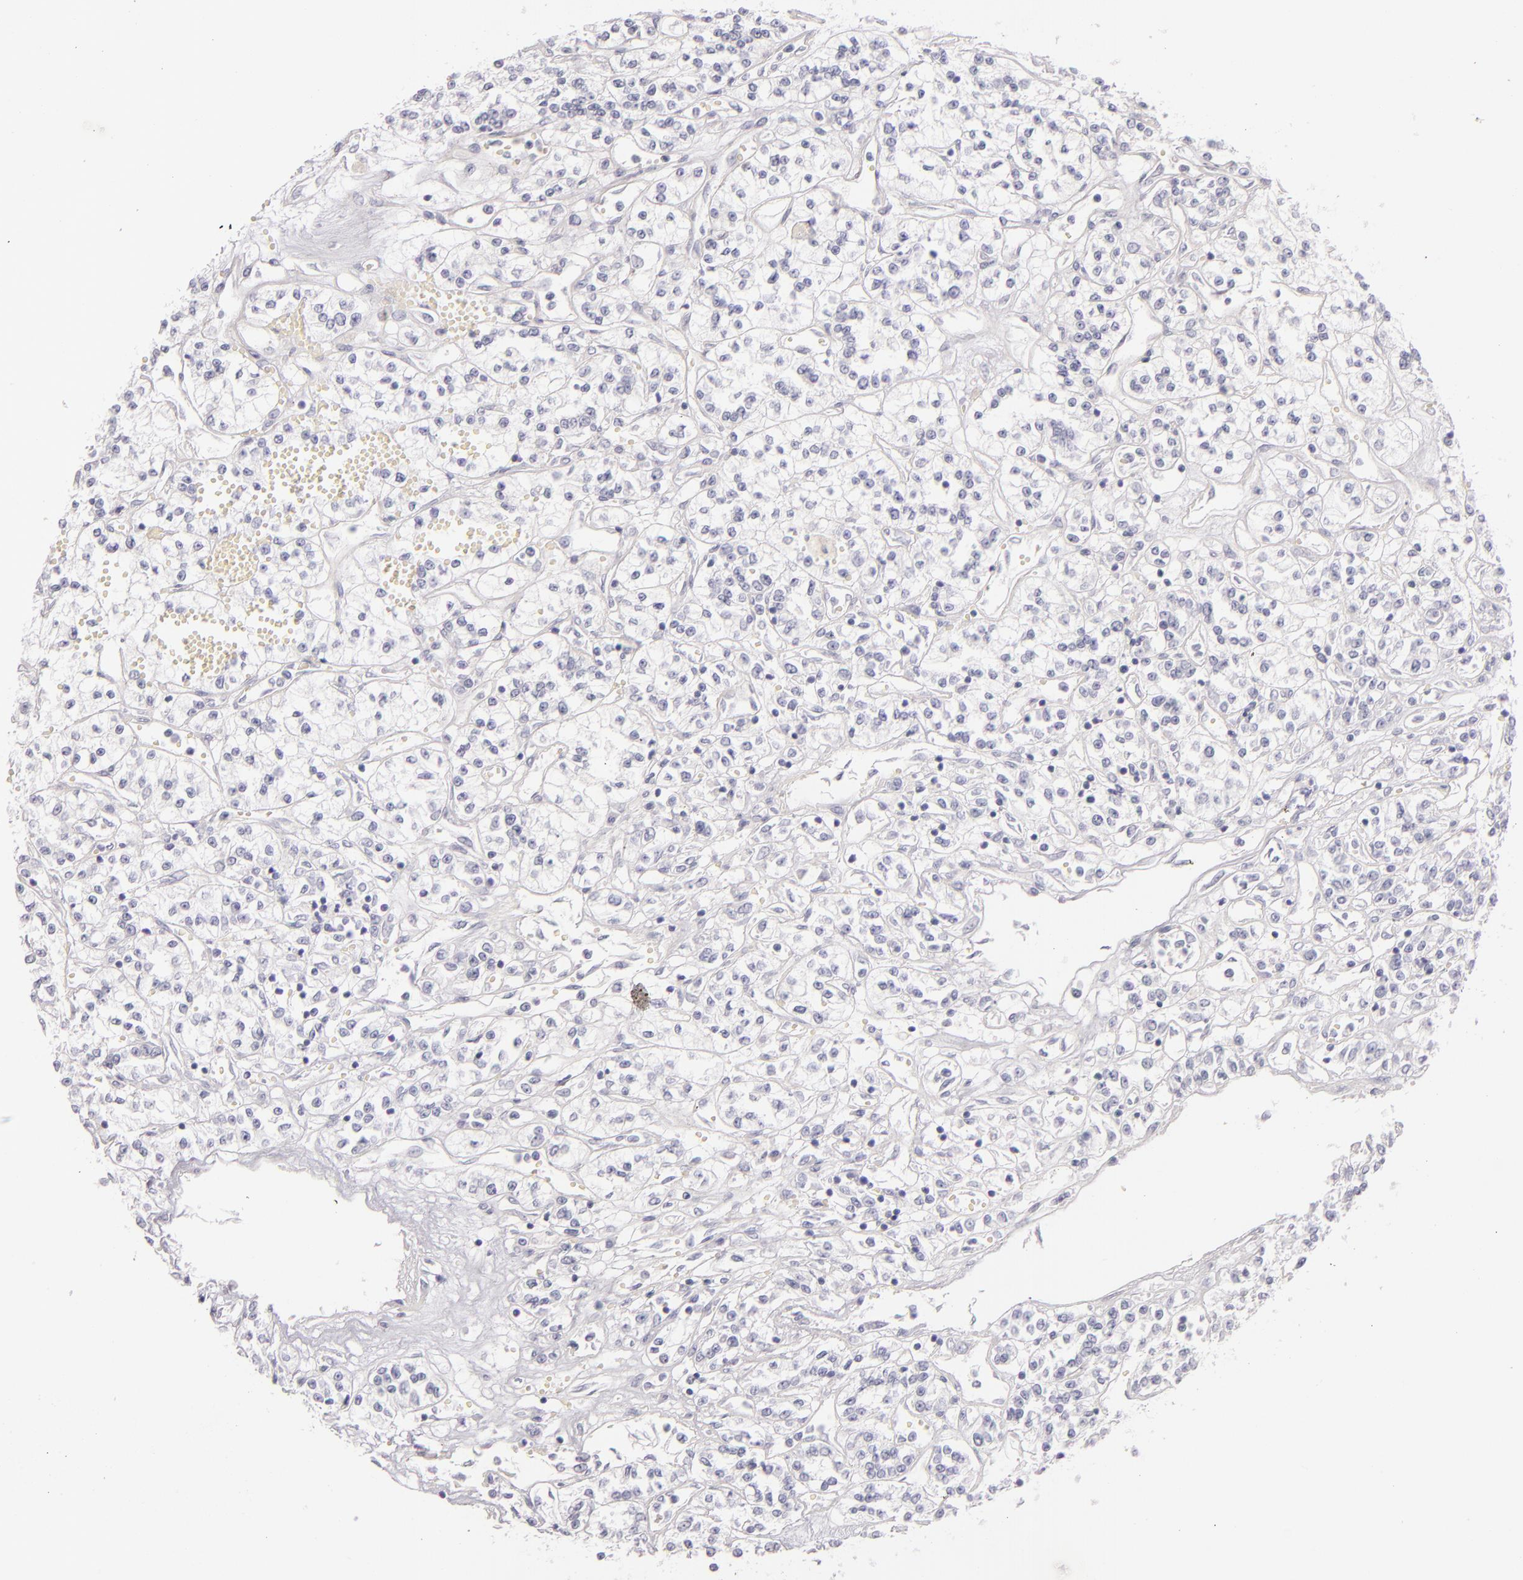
{"staining": {"intensity": "negative", "quantity": "none", "location": "none"}, "tissue": "renal cancer", "cell_type": "Tumor cells", "image_type": "cancer", "snomed": [{"axis": "morphology", "description": "Adenocarcinoma, NOS"}, {"axis": "topography", "description": "Kidney"}], "caption": "An image of renal adenocarcinoma stained for a protein shows no brown staining in tumor cells.", "gene": "FABP1", "patient": {"sex": "female", "age": 76}}